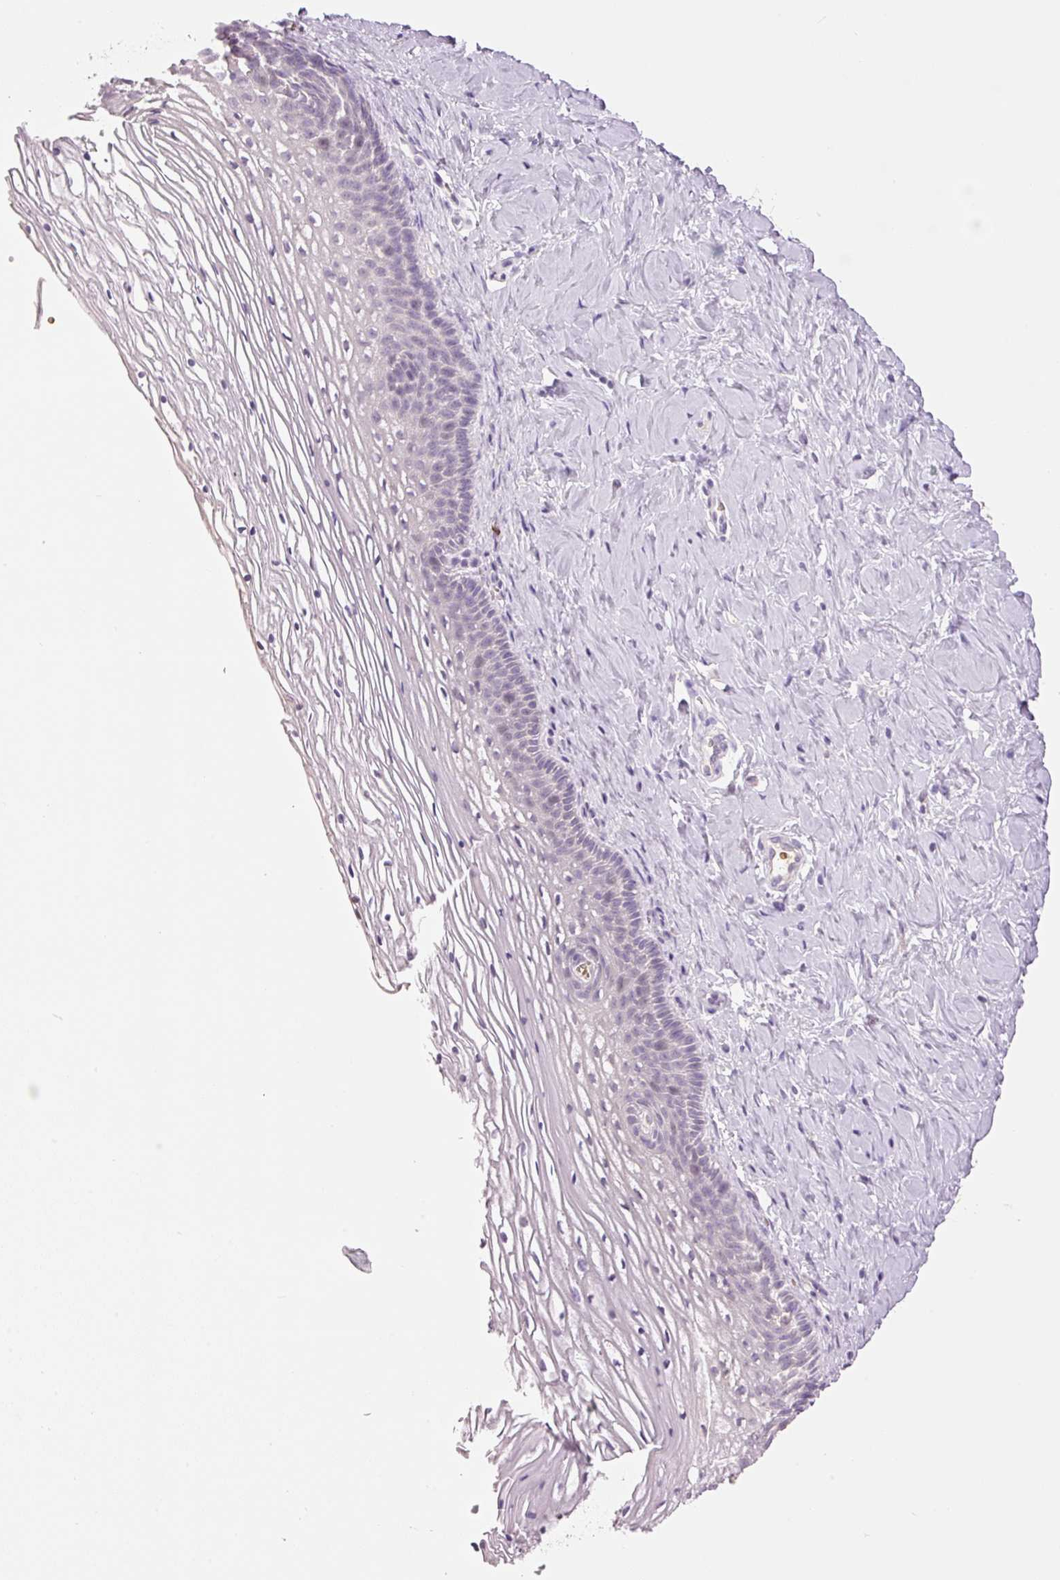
{"staining": {"intensity": "negative", "quantity": "none", "location": "none"}, "tissue": "cervix", "cell_type": "Glandular cells", "image_type": "normal", "snomed": [{"axis": "morphology", "description": "Normal tissue, NOS"}, {"axis": "topography", "description": "Cervix"}], "caption": "An immunohistochemistry photomicrograph of benign cervix is shown. There is no staining in glandular cells of cervix.", "gene": "LY6G6D", "patient": {"sex": "female", "age": 36}}